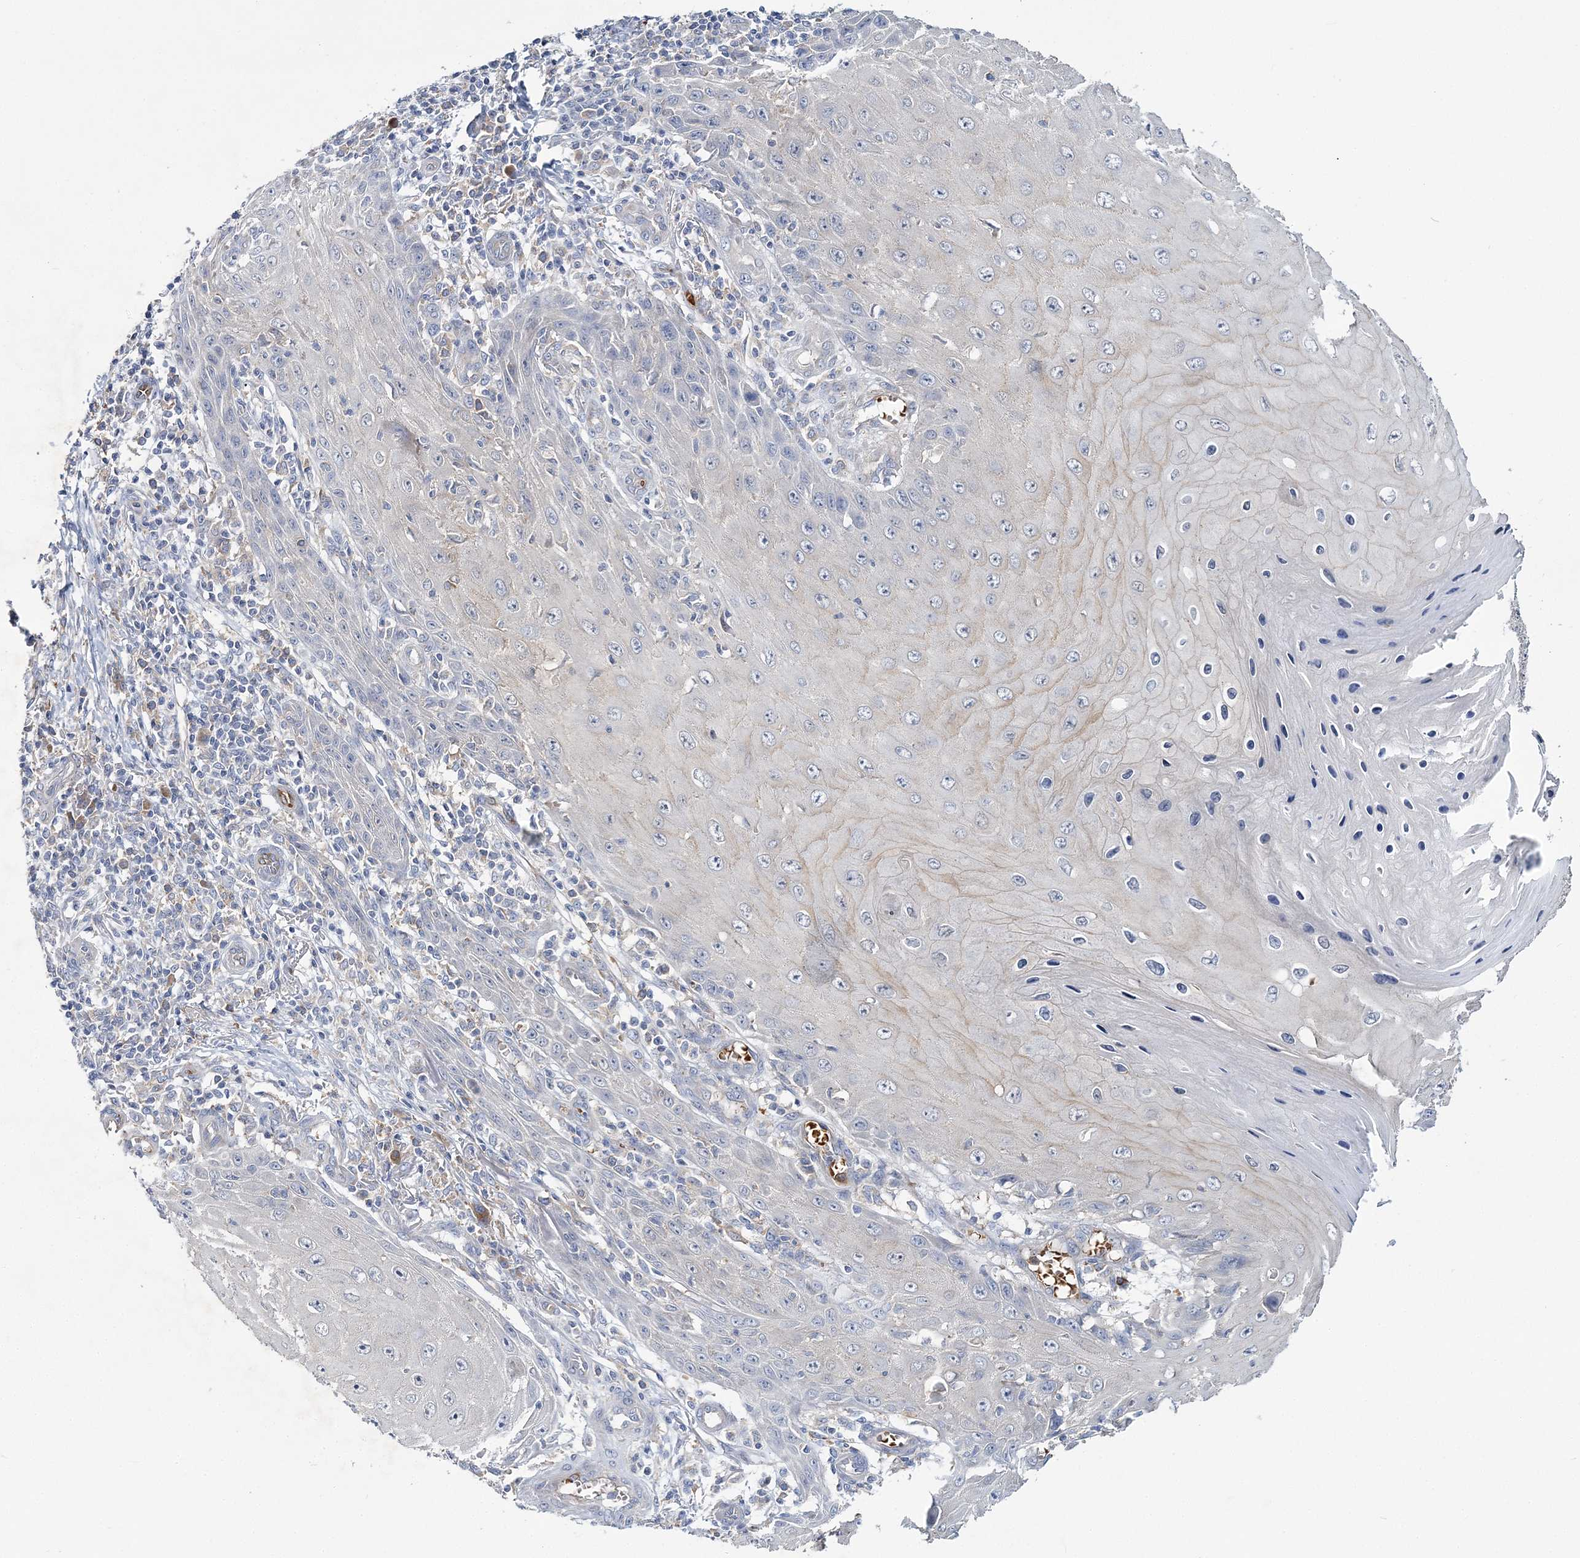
{"staining": {"intensity": "negative", "quantity": "none", "location": "none"}, "tissue": "skin cancer", "cell_type": "Tumor cells", "image_type": "cancer", "snomed": [{"axis": "morphology", "description": "Squamous cell carcinoma, NOS"}, {"axis": "topography", "description": "Skin"}], "caption": "There is no significant positivity in tumor cells of skin cancer.", "gene": "ATP11B", "patient": {"sex": "female", "age": 73}}